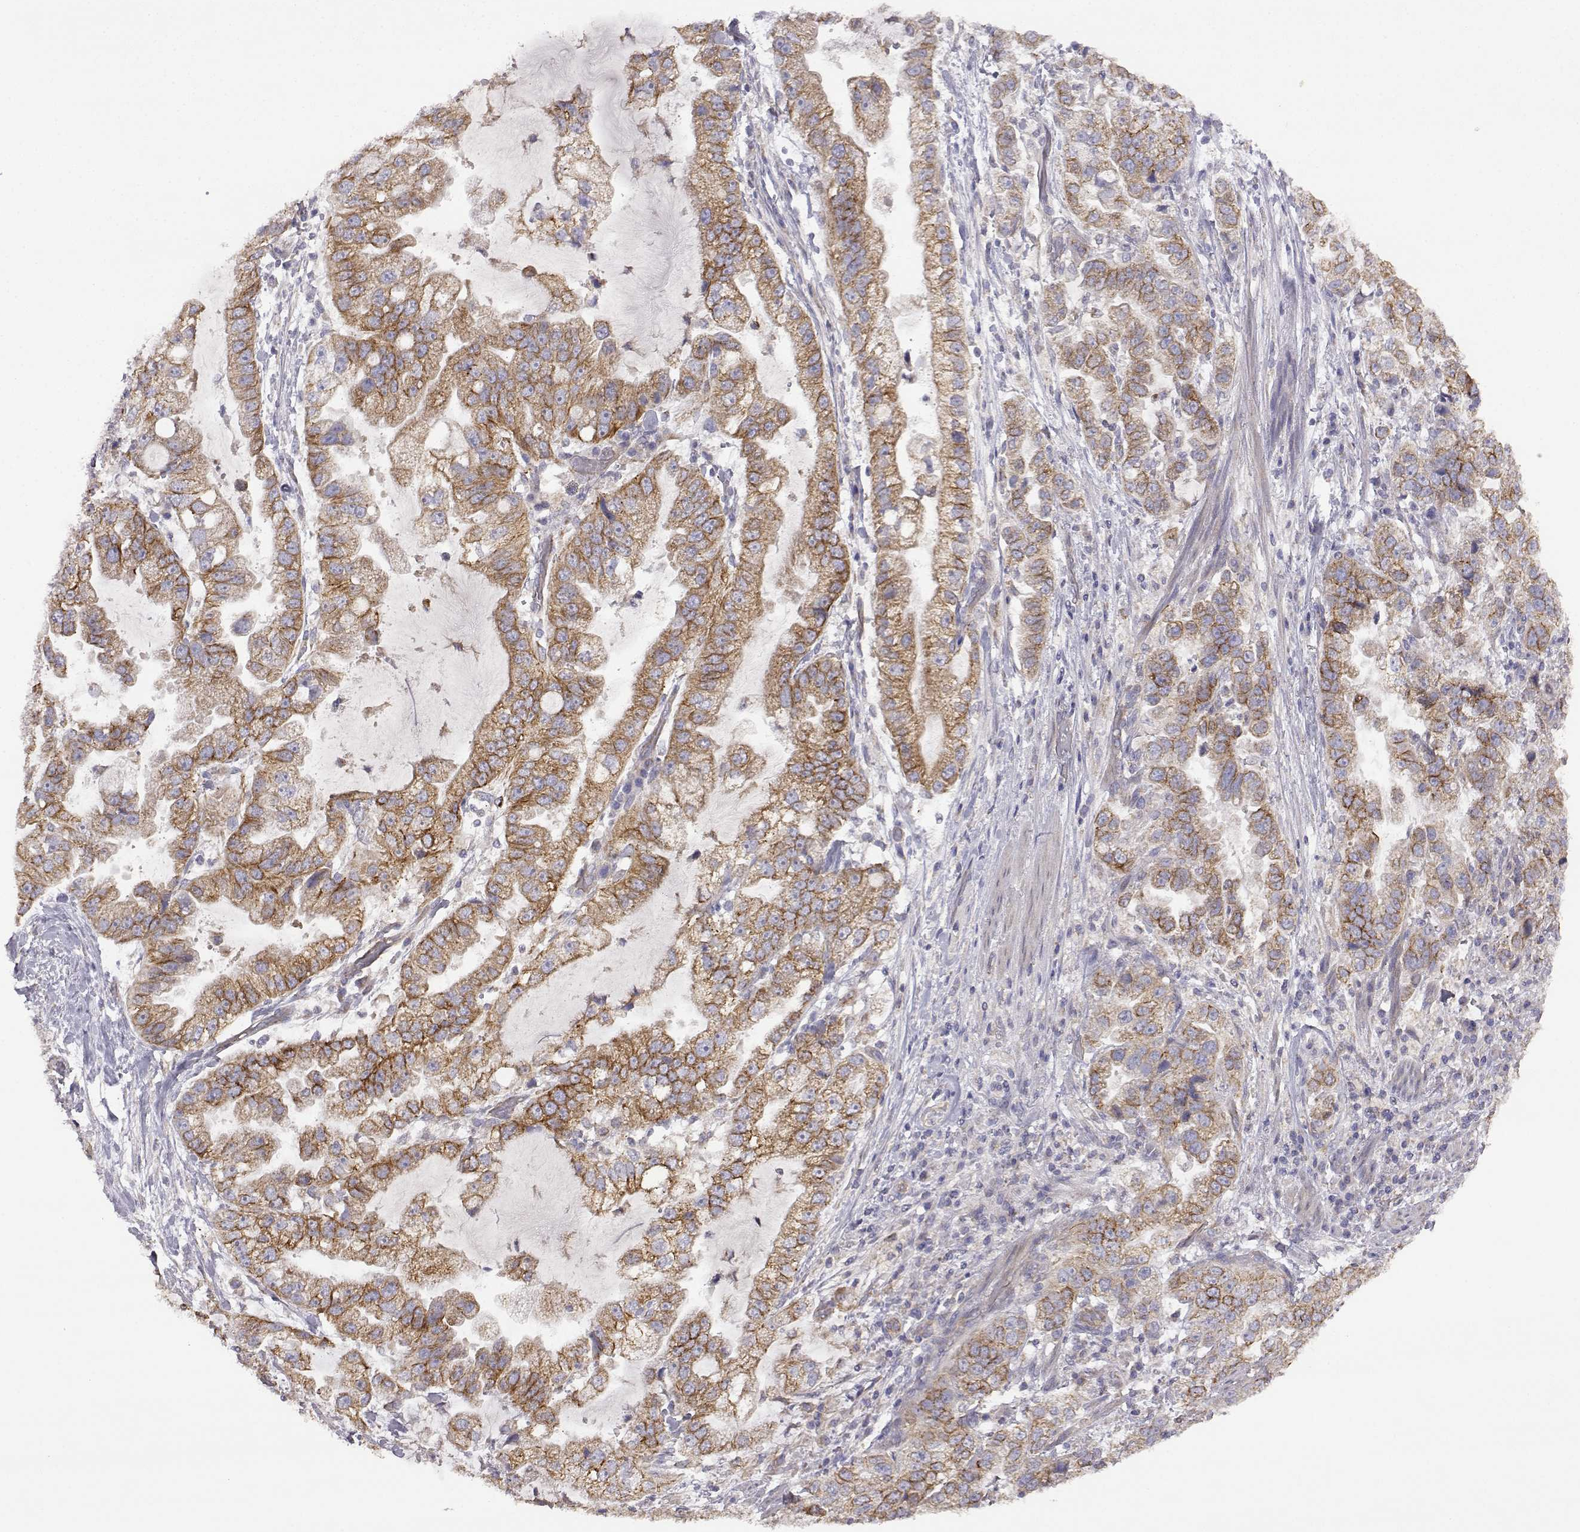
{"staining": {"intensity": "moderate", "quantity": "25%-75%", "location": "cytoplasmic/membranous"}, "tissue": "stomach cancer", "cell_type": "Tumor cells", "image_type": "cancer", "snomed": [{"axis": "morphology", "description": "Adenocarcinoma, NOS"}, {"axis": "topography", "description": "Stomach"}], "caption": "This micrograph displays stomach adenocarcinoma stained with IHC to label a protein in brown. The cytoplasmic/membranous of tumor cells show moderate positivity for the protein. Nuclei are counter-stained blue.", "gene": "DDC", "patient": {"sex": "male", "age": 59}}